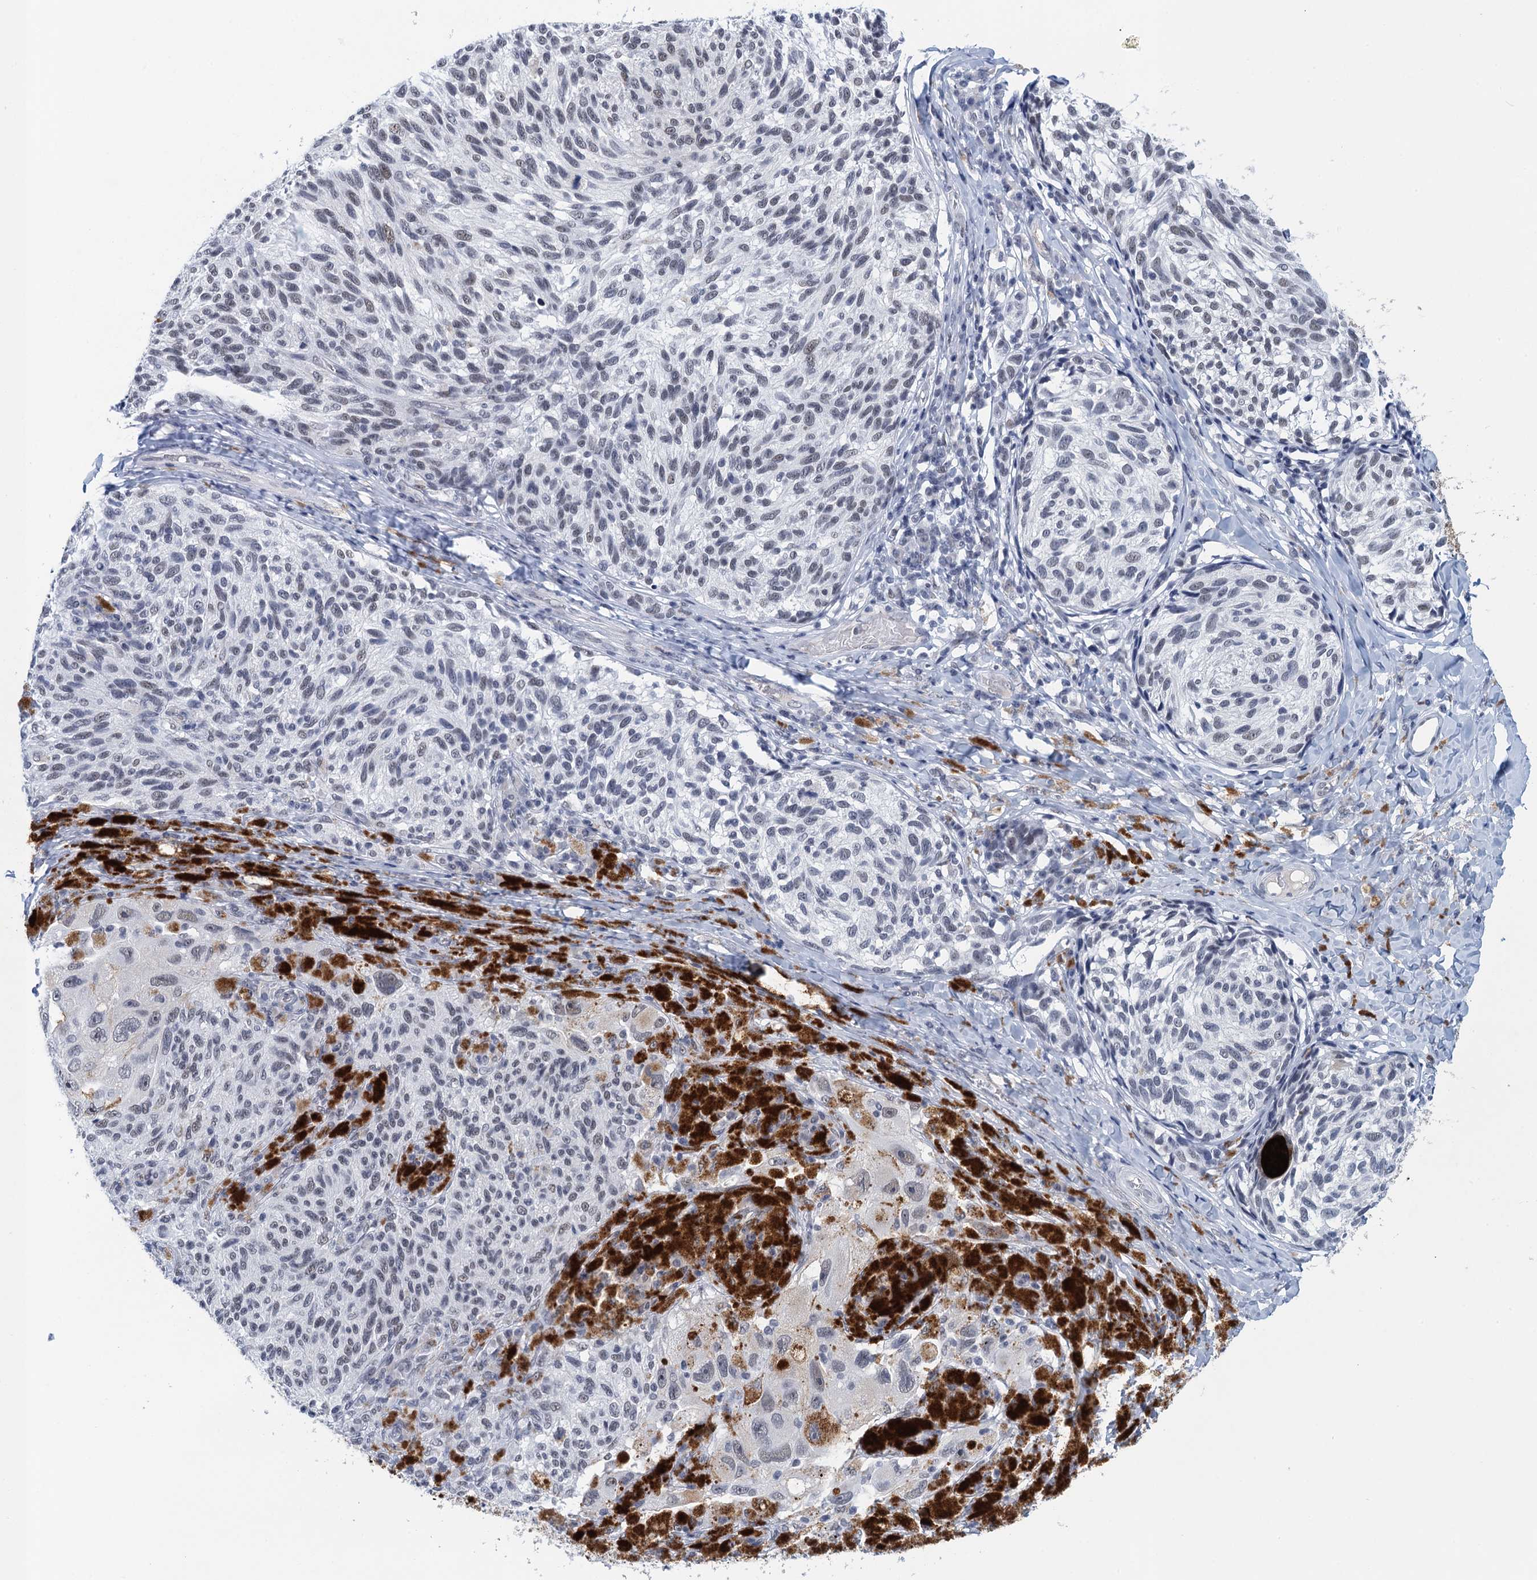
{"staining": {"intensity": "negative", "quantity": "none", "location": "none"}, "tissue": "melanoma", "cell_type": "Tumor cells", "image_type": "cancer", "snomed": [{"axis": "morphology", "description": "Malignant melanoma, NOS"}, {"axis": "topography", "description": "Skin"}], "caption": "Protein analysis of melanoma demonstrates no significant positivity in tumor cells.", "gene": "EPS8L1", "patient": {"sex": "female", "age": 73}}